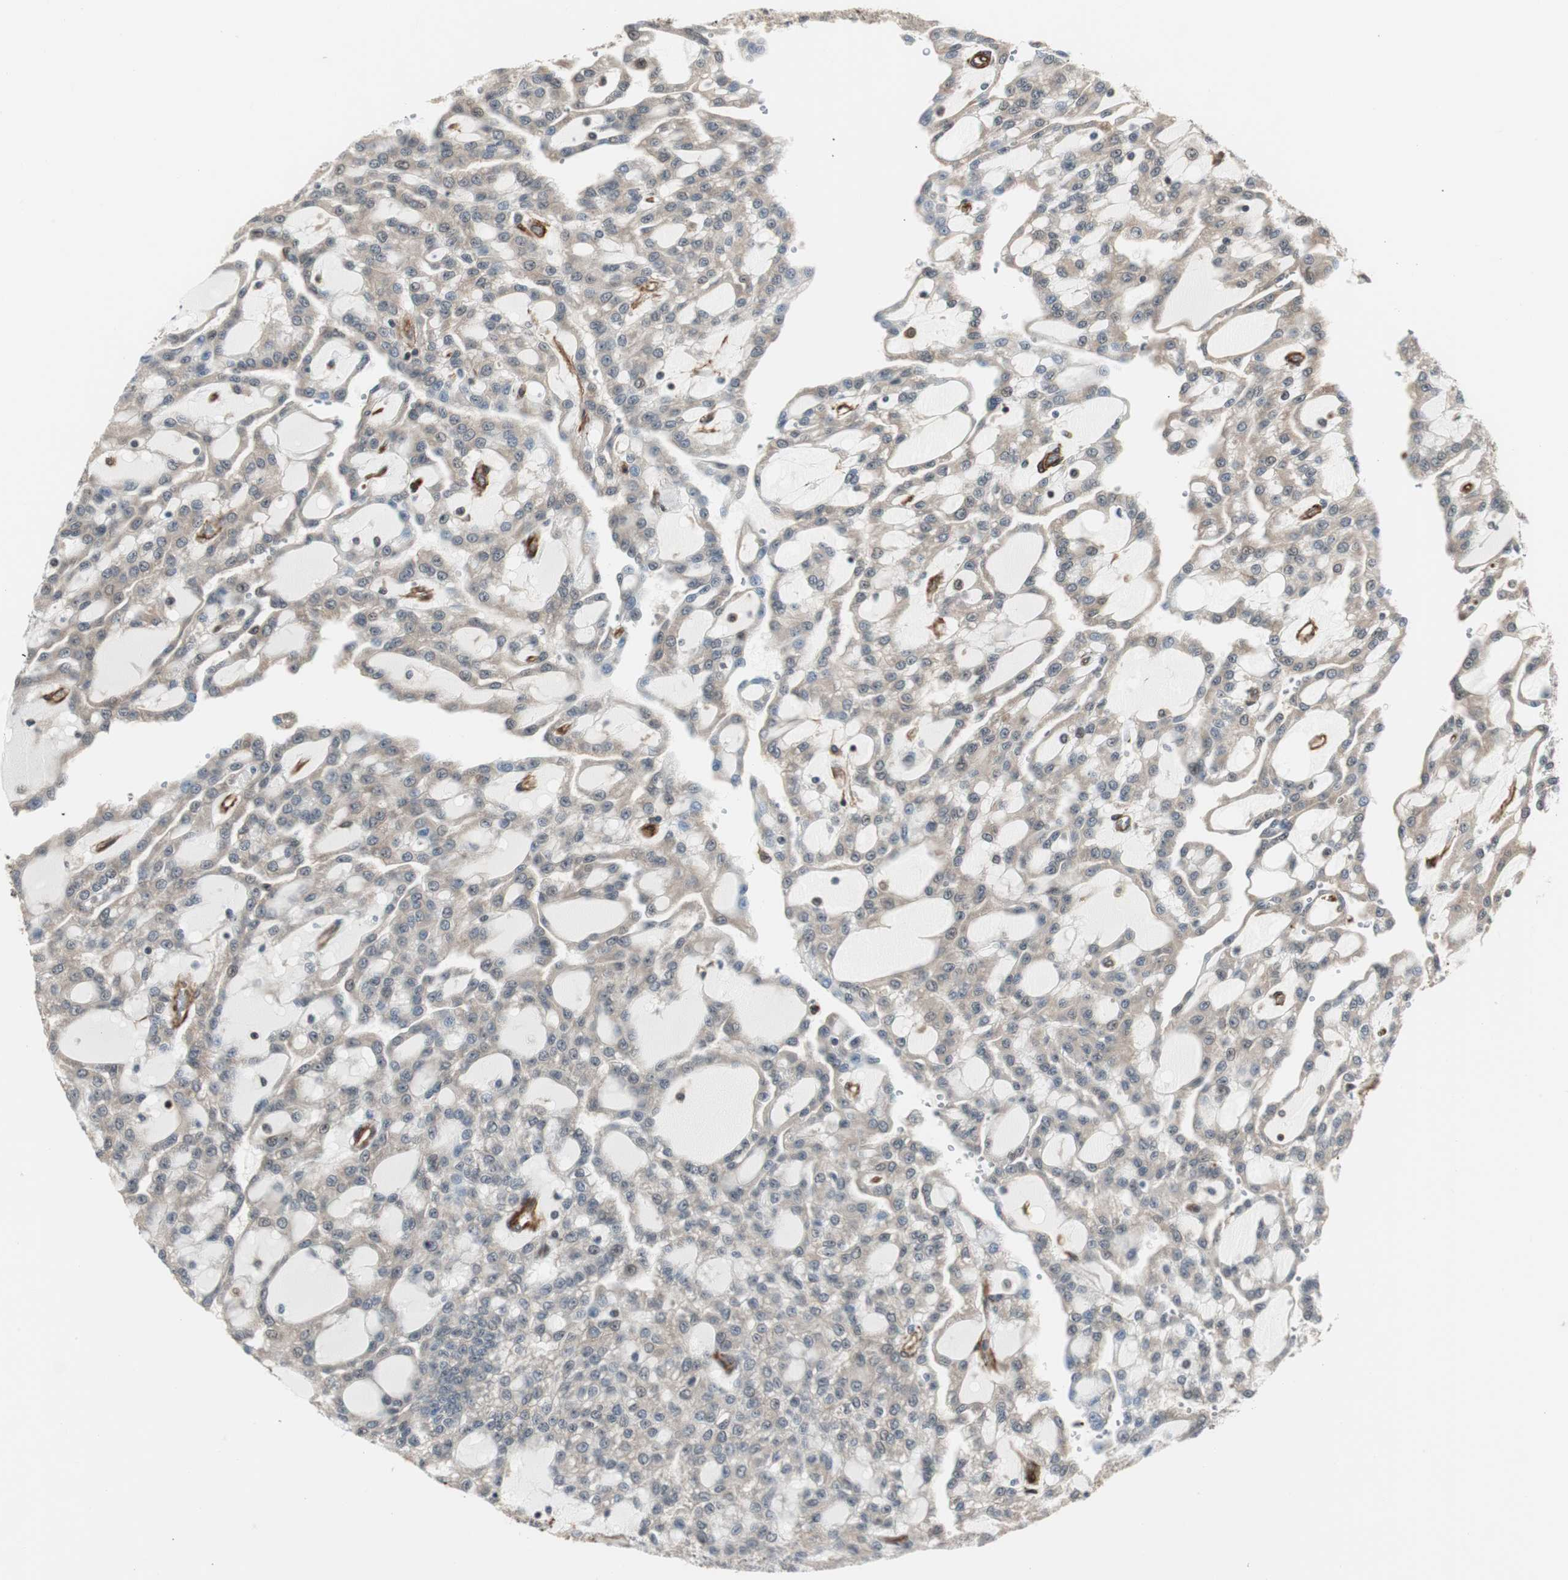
{"staining": {"intensity": "weak", "quantity": "25%-75%", "location": "cytoplasmic/membranous"}, "tissue": "renal cancer", "cell_type": "Tumor cells", "image_type": "cancer", "snomed": [{"axis": "morphology", "description": "Adenocarcinoma, NOS"}, {"axis": "topography", "description": "Kidney"}], "caption": "A low amount of weak cytoplasmic/membranous expression is identified in about 25%-75% of tumor cells in adenocarcinoma (renal) tissue.", "gene": "PTPN11", "patient": {"sex": "male", "age": 63}}